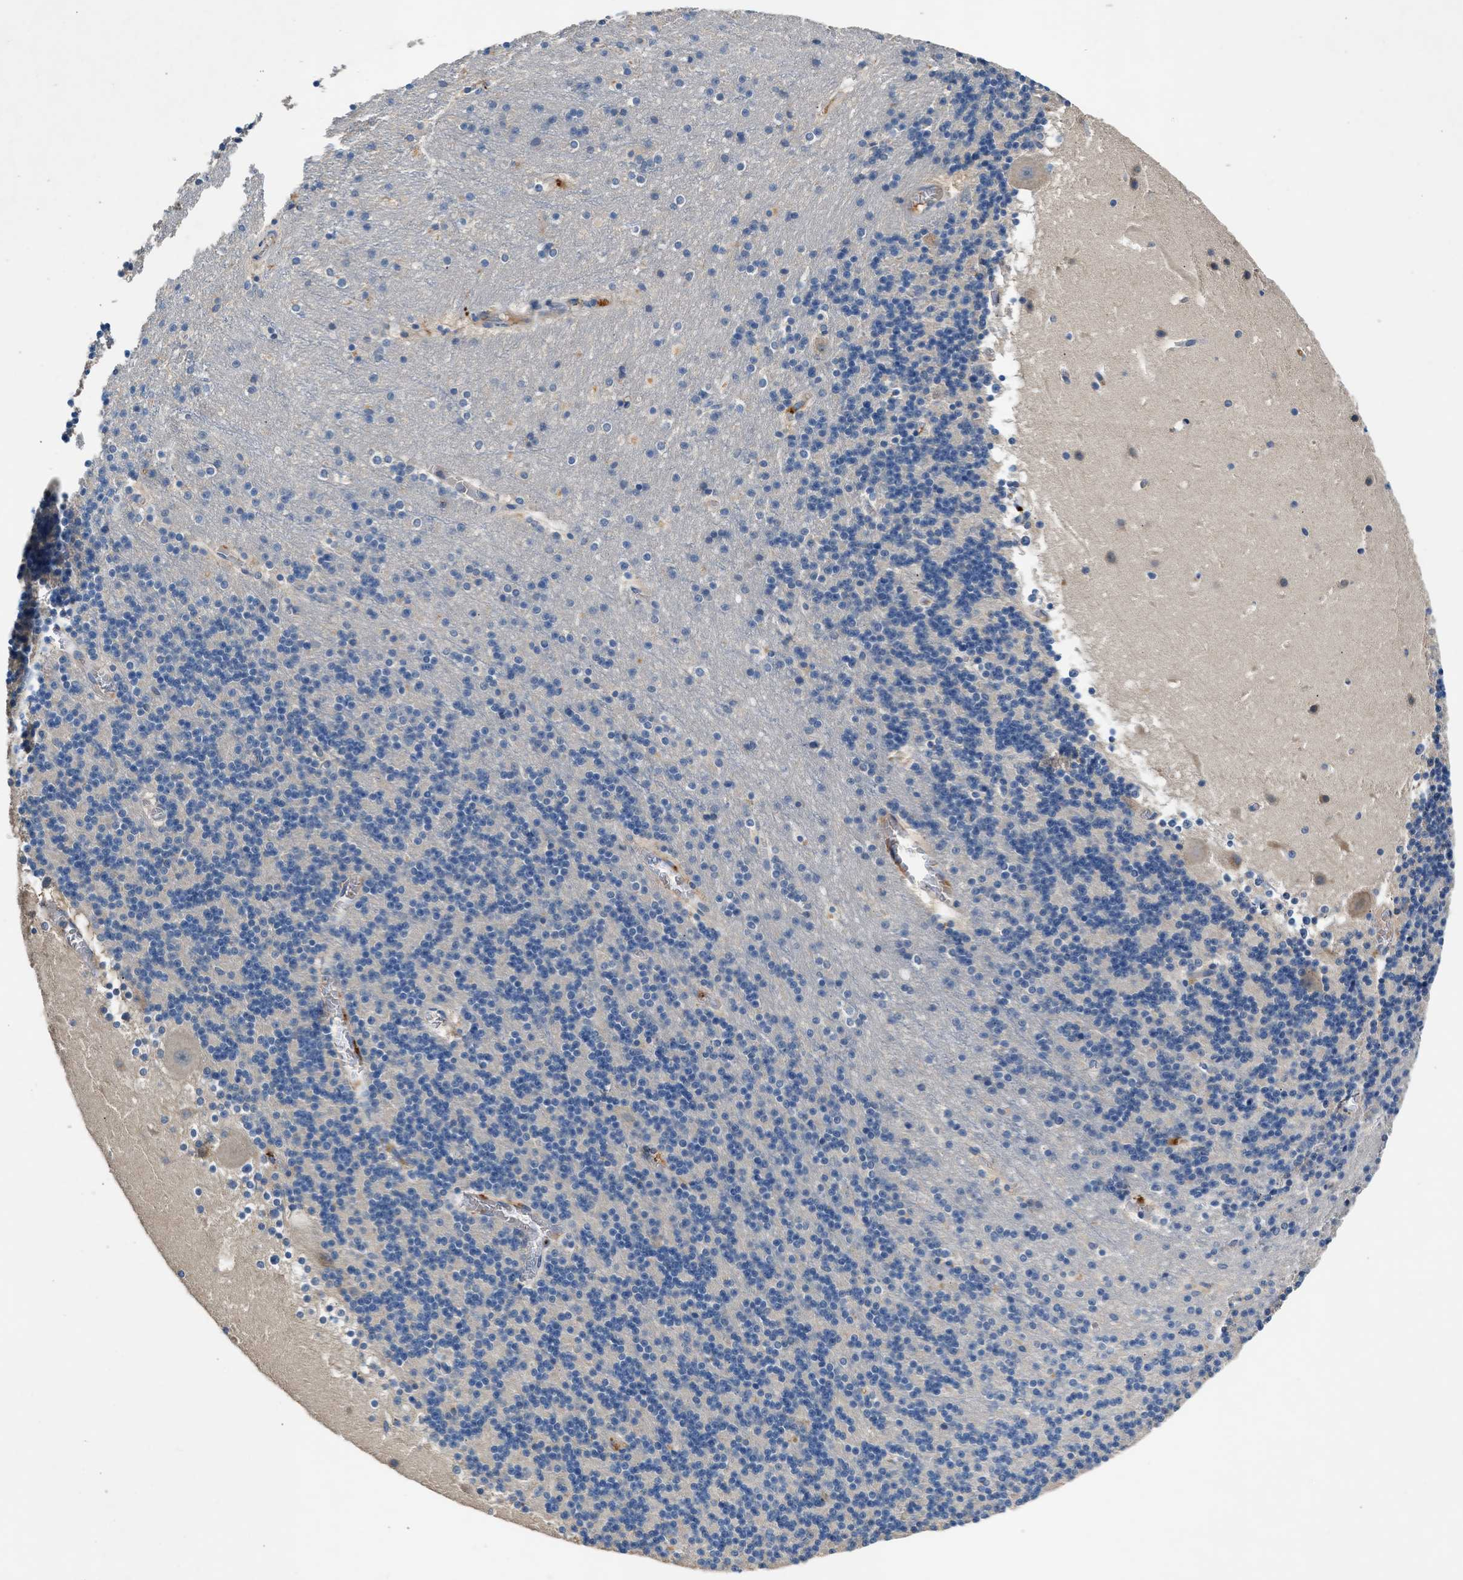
{"staining": {"intensity": "negative", "quantity": "none", "location": "none"}, "tissue": "cerebellum", "cell_type": "Cells in granular layer", "image_type": "normal", "snomed": [{"axis": "morphology", "description": "Normal tissue, NOS"}, {"axis": "topography", "description": "Cerebellum"}], "caption": "Cells in granular layer are negative for brown protein staining in benign cerebellum. (Stains: DAB immunohistochemistry with hematoxylin counter stain, Microscopy: brightfield microscopy at high magnification).", "gene": "RWDD2B", "patient": {"sex": "male", "age": 45}}